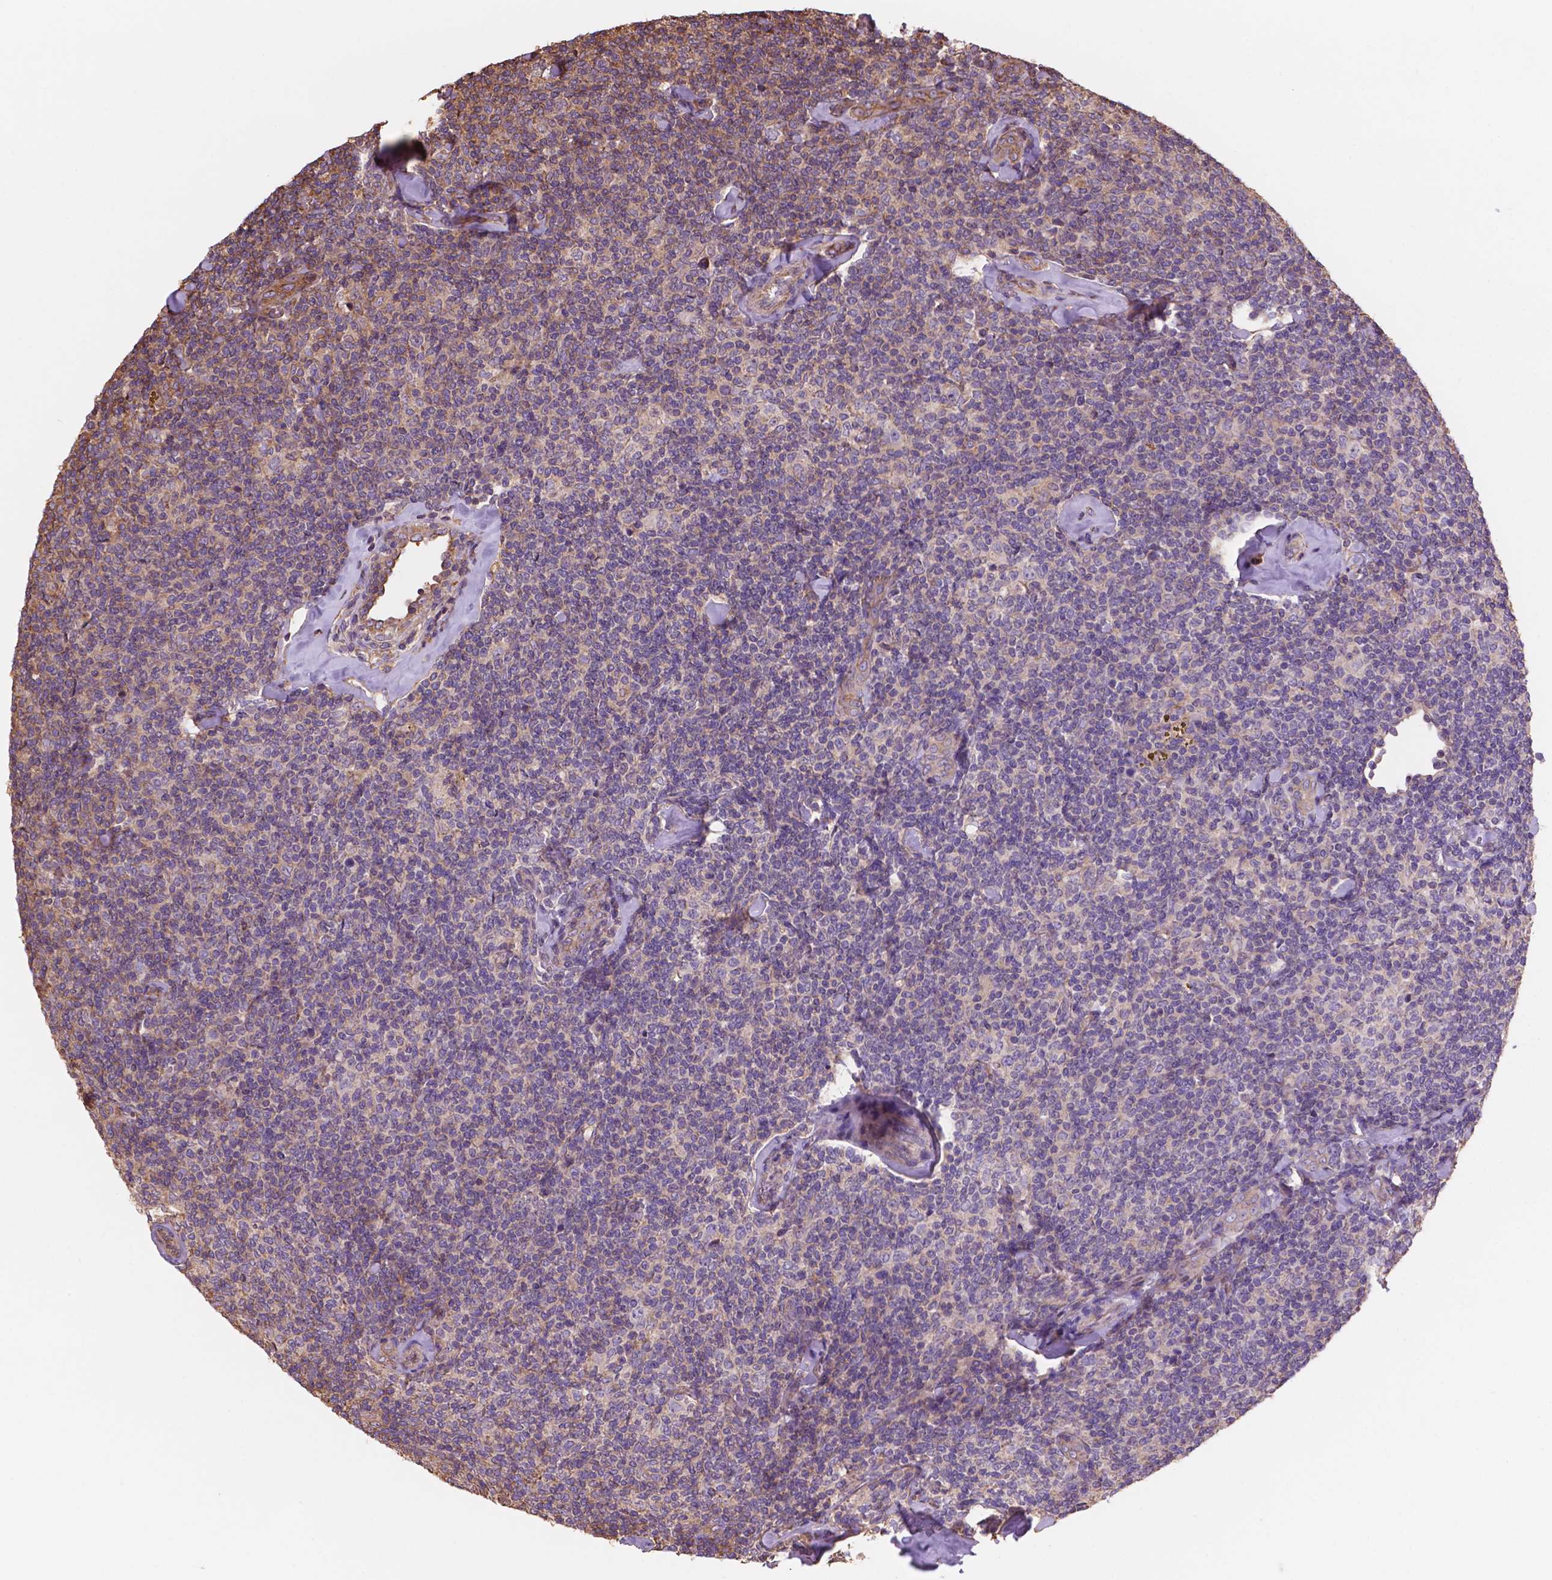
{"staining": {"intensity": "negative", "quantity": "none", "location": "none"}, "tissue": "lymphoma", "cell_type": "Tumor cells", "image_type": "cancer", "snomed": [{"axis": "morphology", "description": "Malignant lymphoma, non-Hodgkin's type, Low grade"}, {"axis": "topography", "description": "Lymph node"}], "caption": "High magnification brightfield microscopy of lymphoma stained with DAB (3,3'-diaminobenzidine) (brown) and counterstained with hematoxylin (blue): tumor cells show no significant expression.", "gene": "NIPA2", "patient": {"sex": "female", "age": 56}}